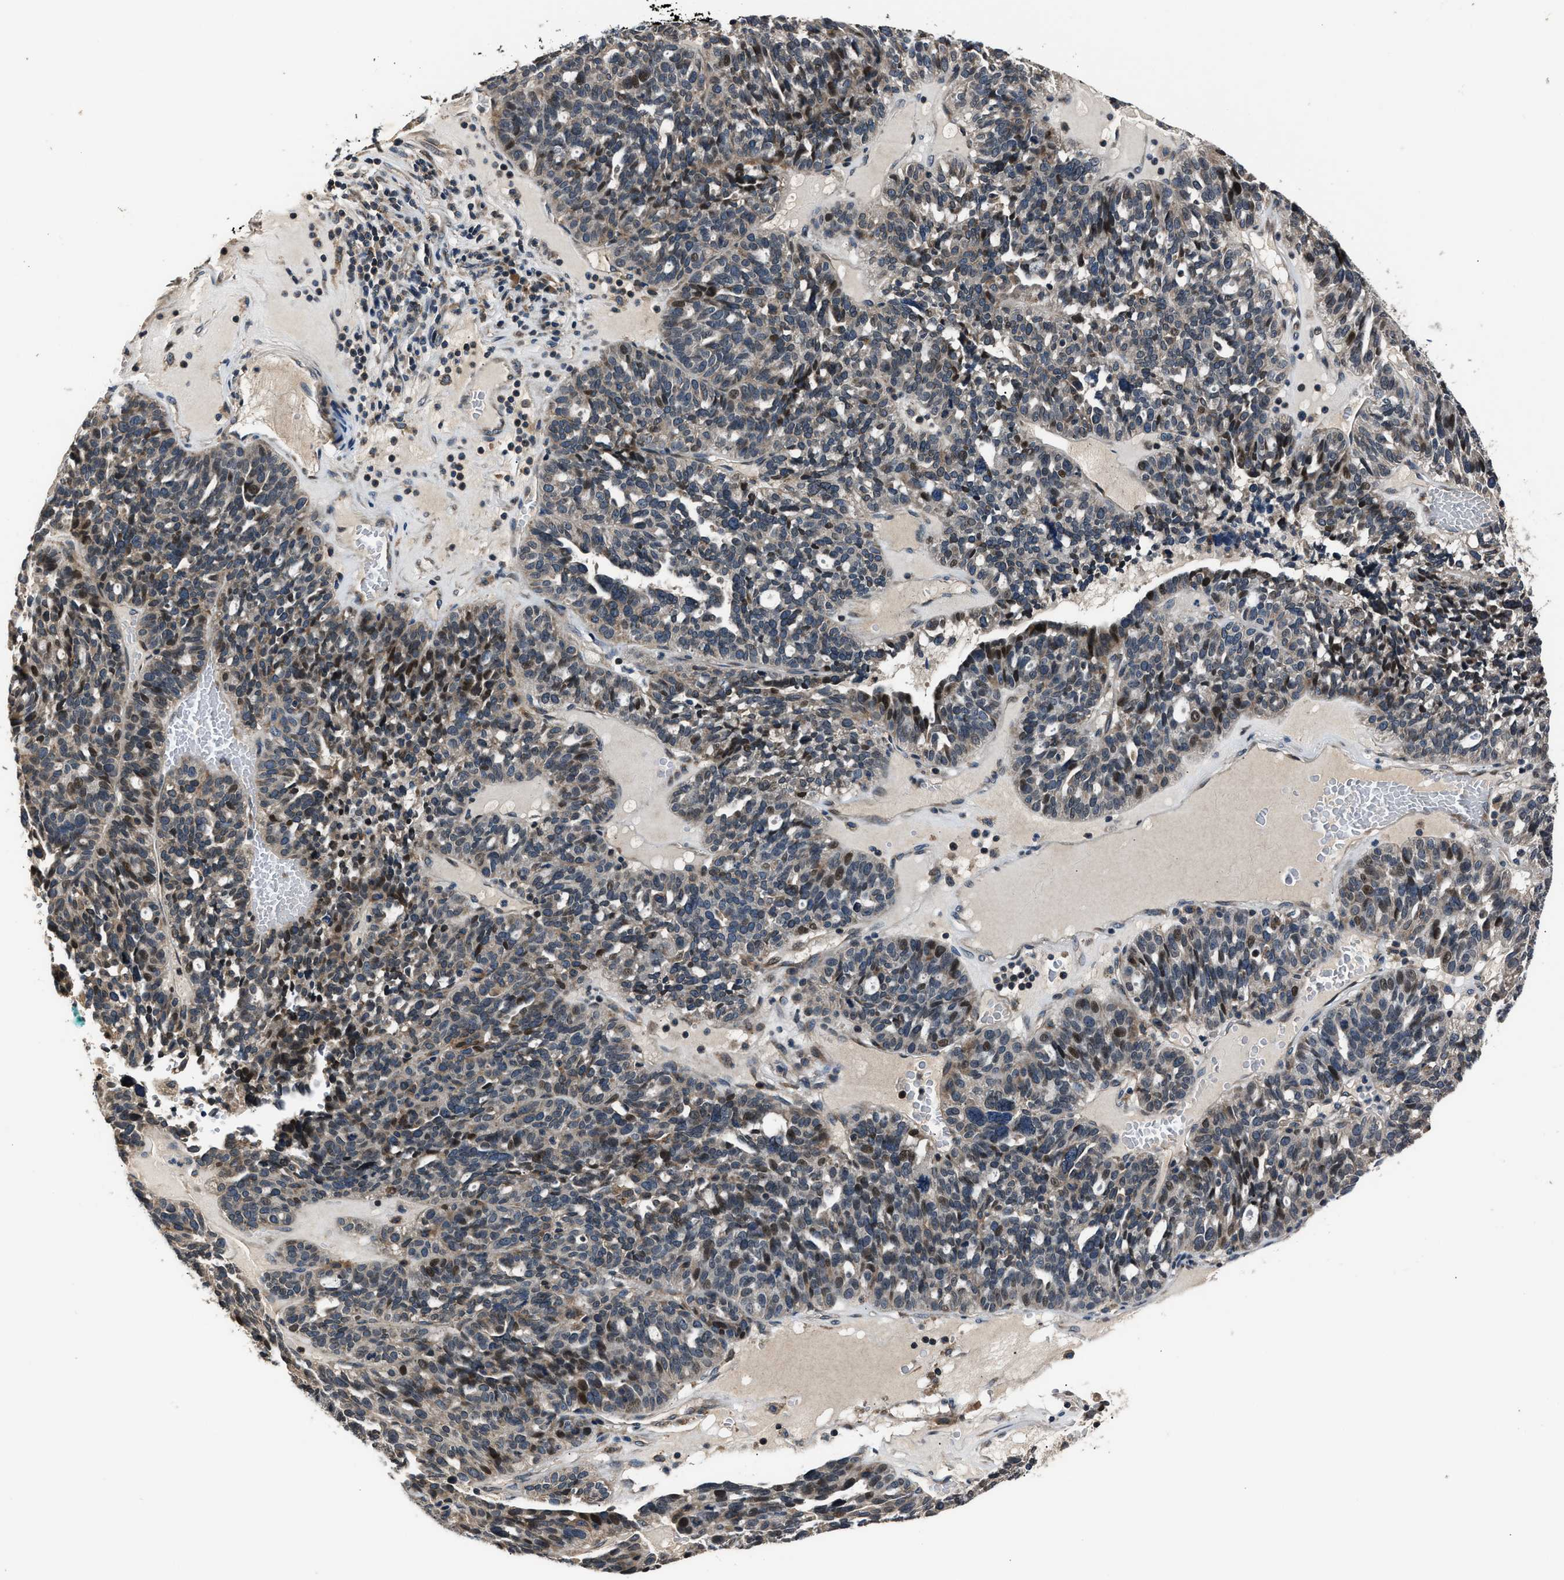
{"staining": {"intensity": "weak", "quantity": "25%-75%", "location": "cytoplasmic/membranous"}, "tissue": "ovarian cancer", "cell_type": "Tumor cells", "image_type": "cancer", "snomed": [{"axis": "morphology", "description": "Cystadenocarcinoma, serous, NOS"}, {"axis": "topography", "description": "Ovary"}], "caption": "Immunohistochemical staining of ovarian serous cystadenocarcinoma reveals low levels of weak cytoplasmic/membranous protein expression in approximately 25%-75% of tumor cells. The protein is stained brown, and the nuclei are stained in blue (DAB IHC with brightfield microscopy, high magnification).", "gene": "TNRC18", "patient": {"sex": "female", "age": 59}}